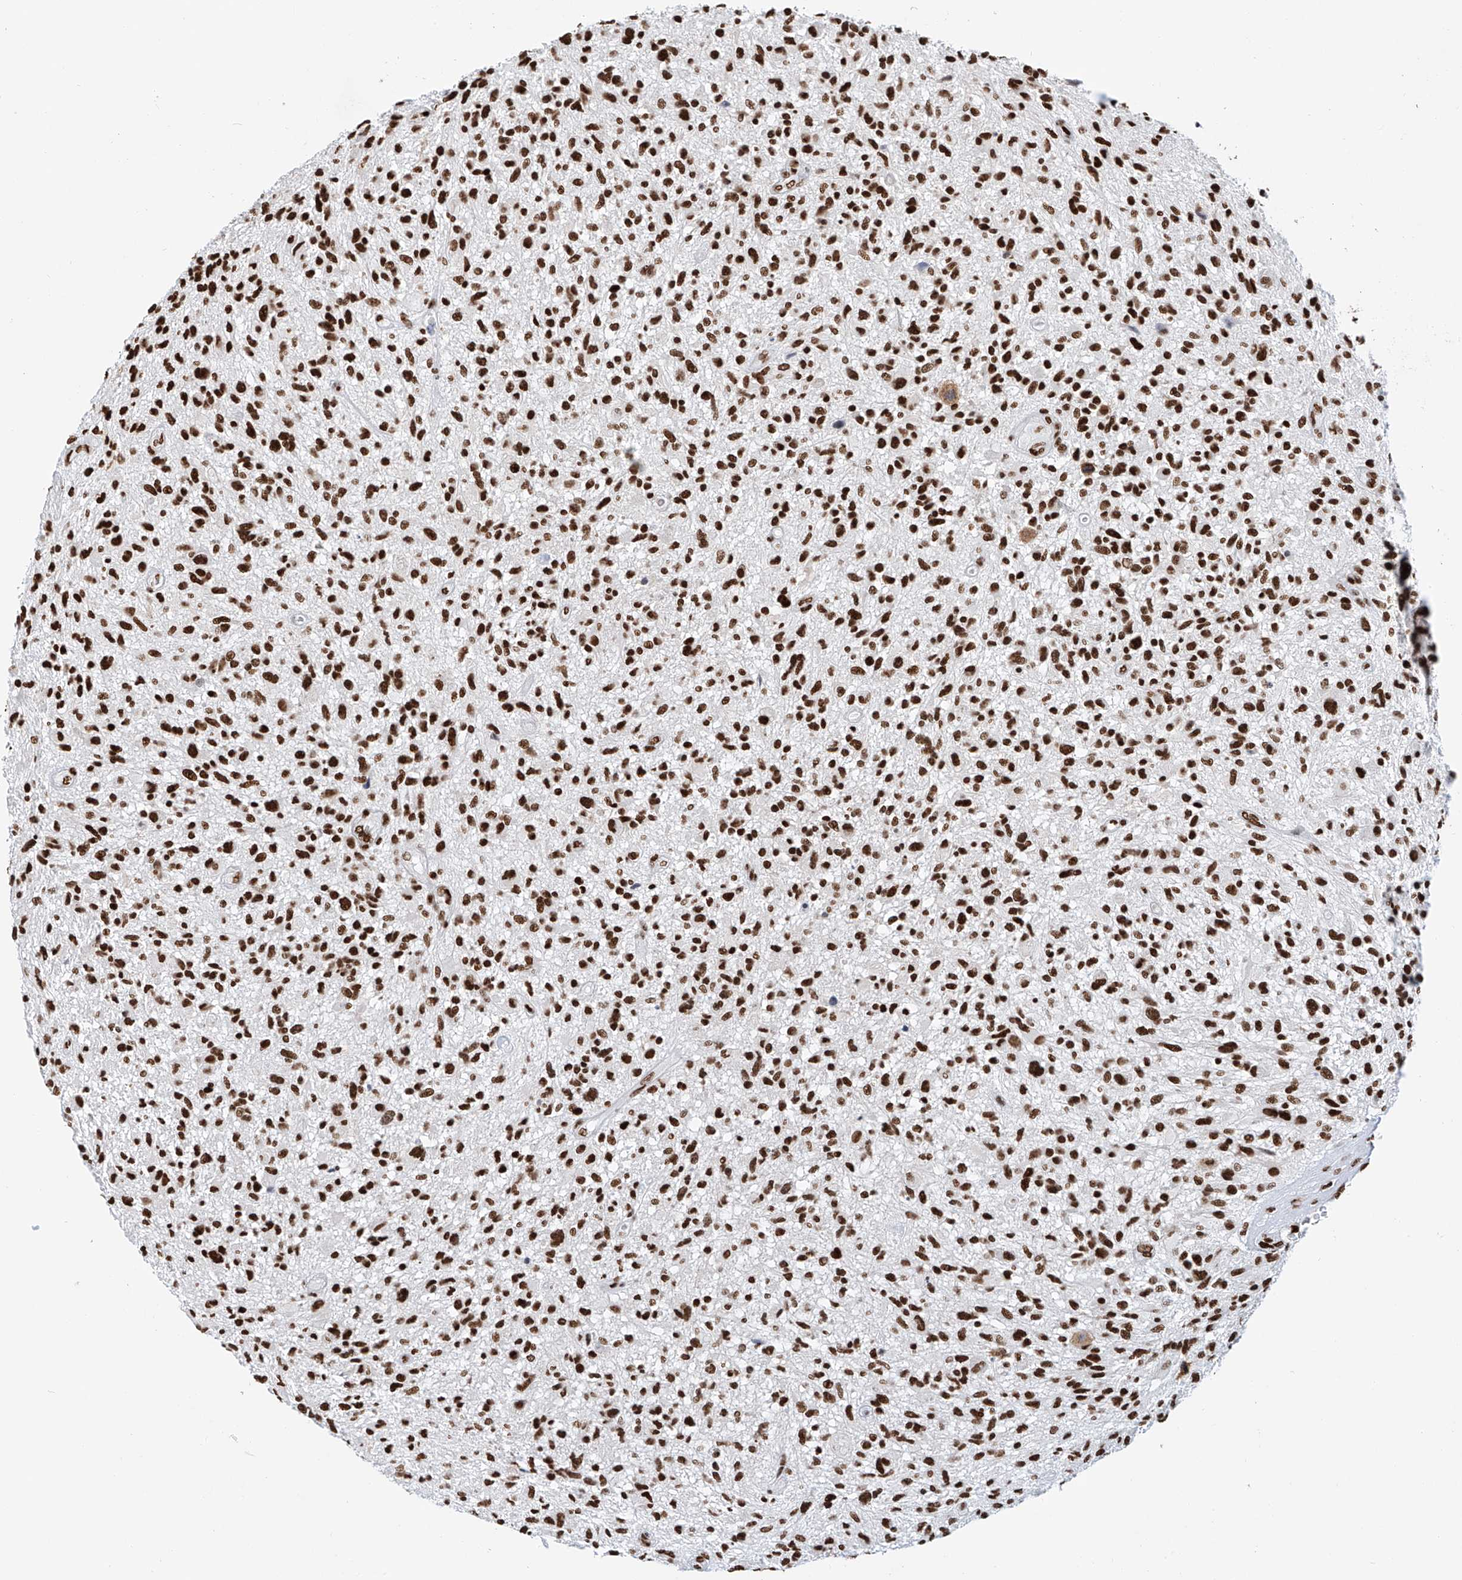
{"staining": {"intensity": "strong", "quantity": ">75%", "location": "nuclear"}, "tissue": "glioma", "cell_type": "Tumor cells", "image_type": "cancer", "snomed": [{"axis": "morphology", "description": "Glioma, malignant, High grade"}, {"axis": "topography", "description": "Brain"}], "caption": "Glioma was stained to show a protein in brown. There is high levels of strong nuclear positivity in approximately >75% of tumor cells.", "gene": "SRSF6", "patient": {"sex": "male", "age": 47}}